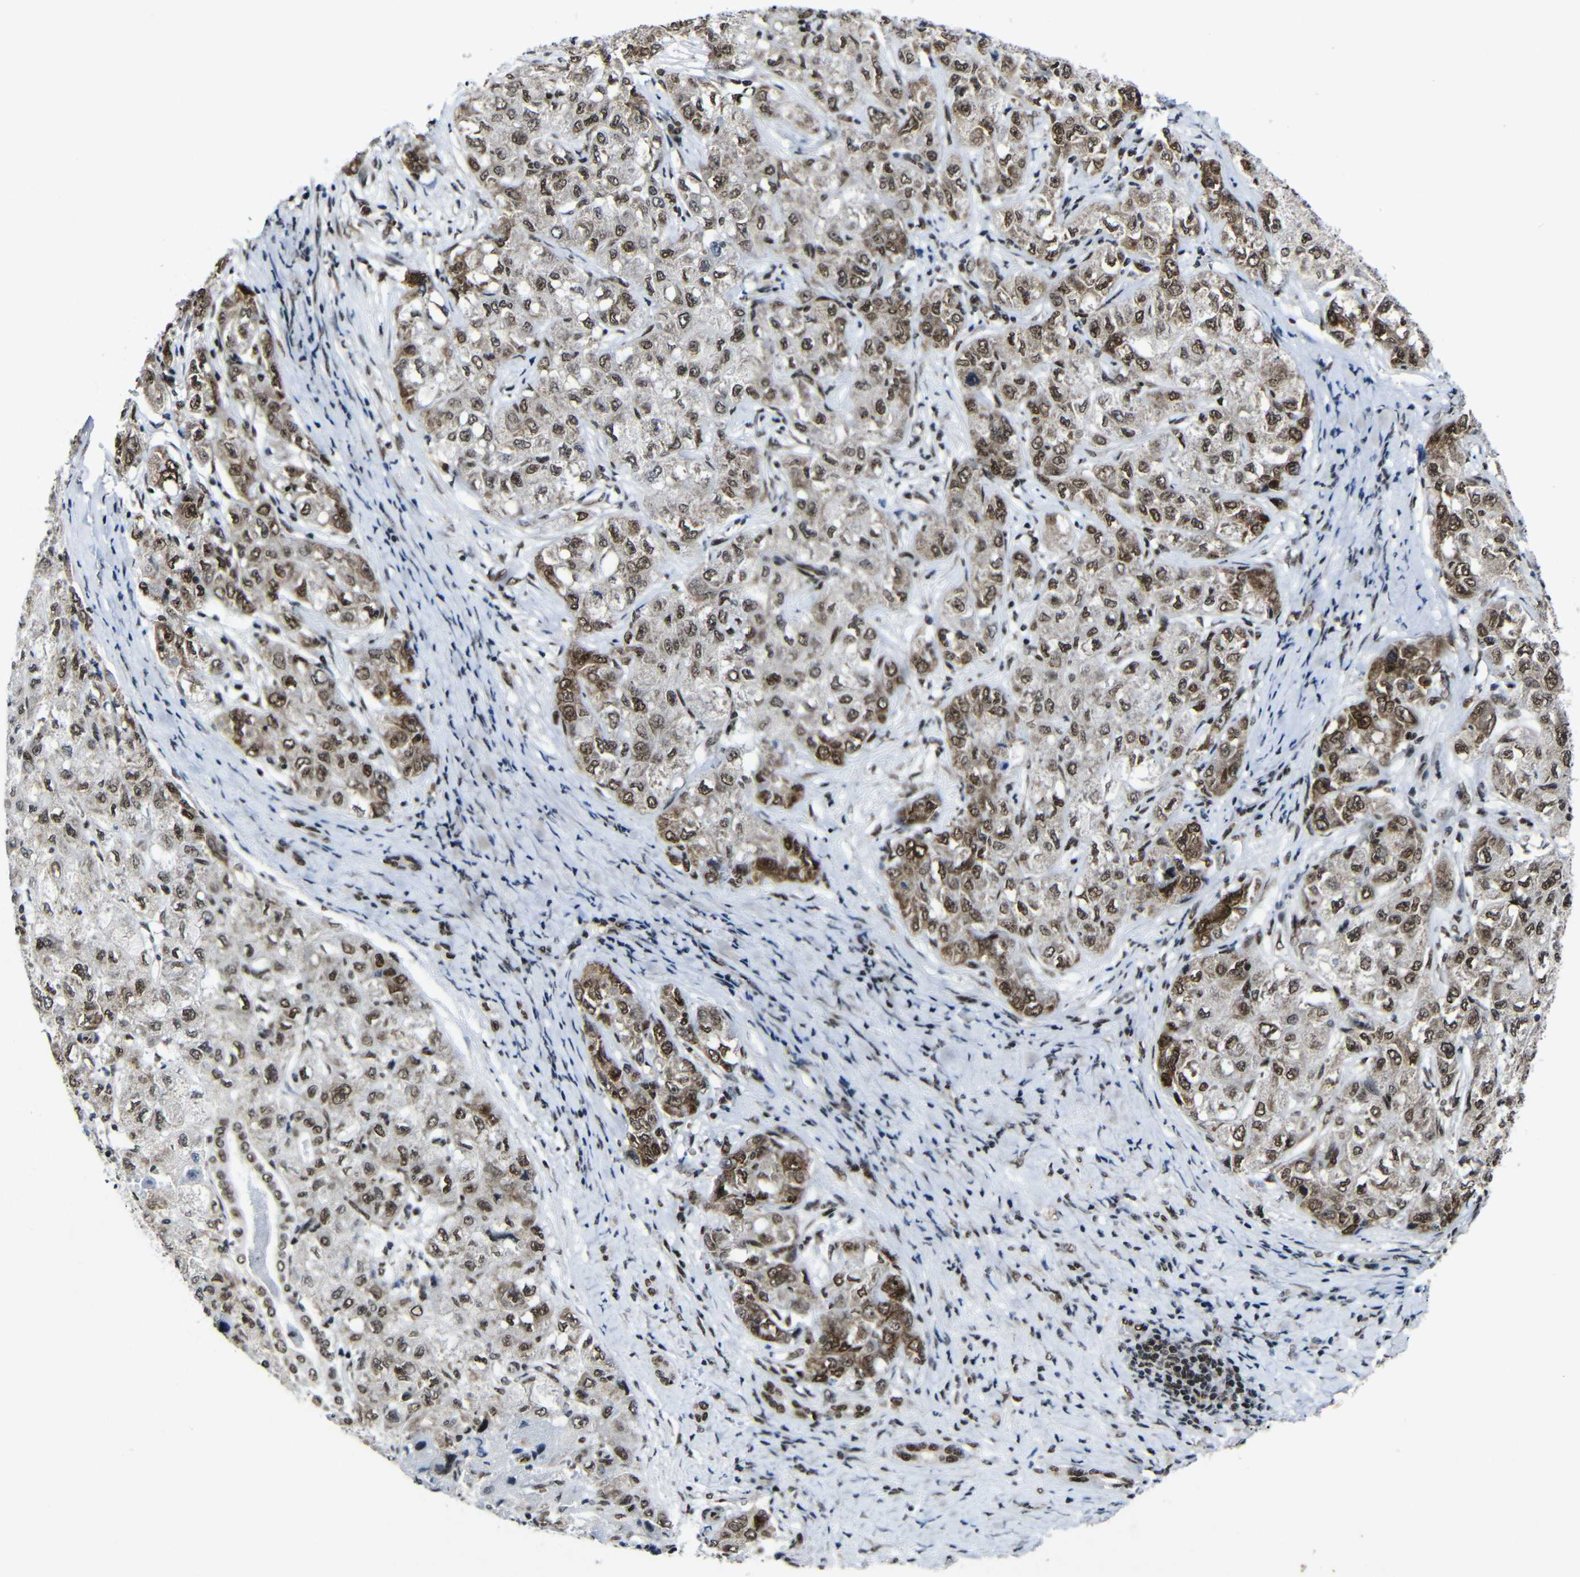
{"staining": {"intensity": "moderate", "quantity": ">75%", "location": "nuclear"}, "tissue": "liver cancer", "cell_type": "Tumor cells", "image_type": "cancer", "snomed": [{"axis": "morphology", "description": "Carcinoma, Hepatocellular, NOS"}, {"axis": "topography", "description": "Liver"}], "caption": "A high-resolution histopathology image shows immunohistochemistry staining of liver hepatocellular carcinoma, which reveals moderate nuclear staining in about >75% of tumor cells.", "gene": "PTBP1", "patient": {"sex": "male", "age": 80}}